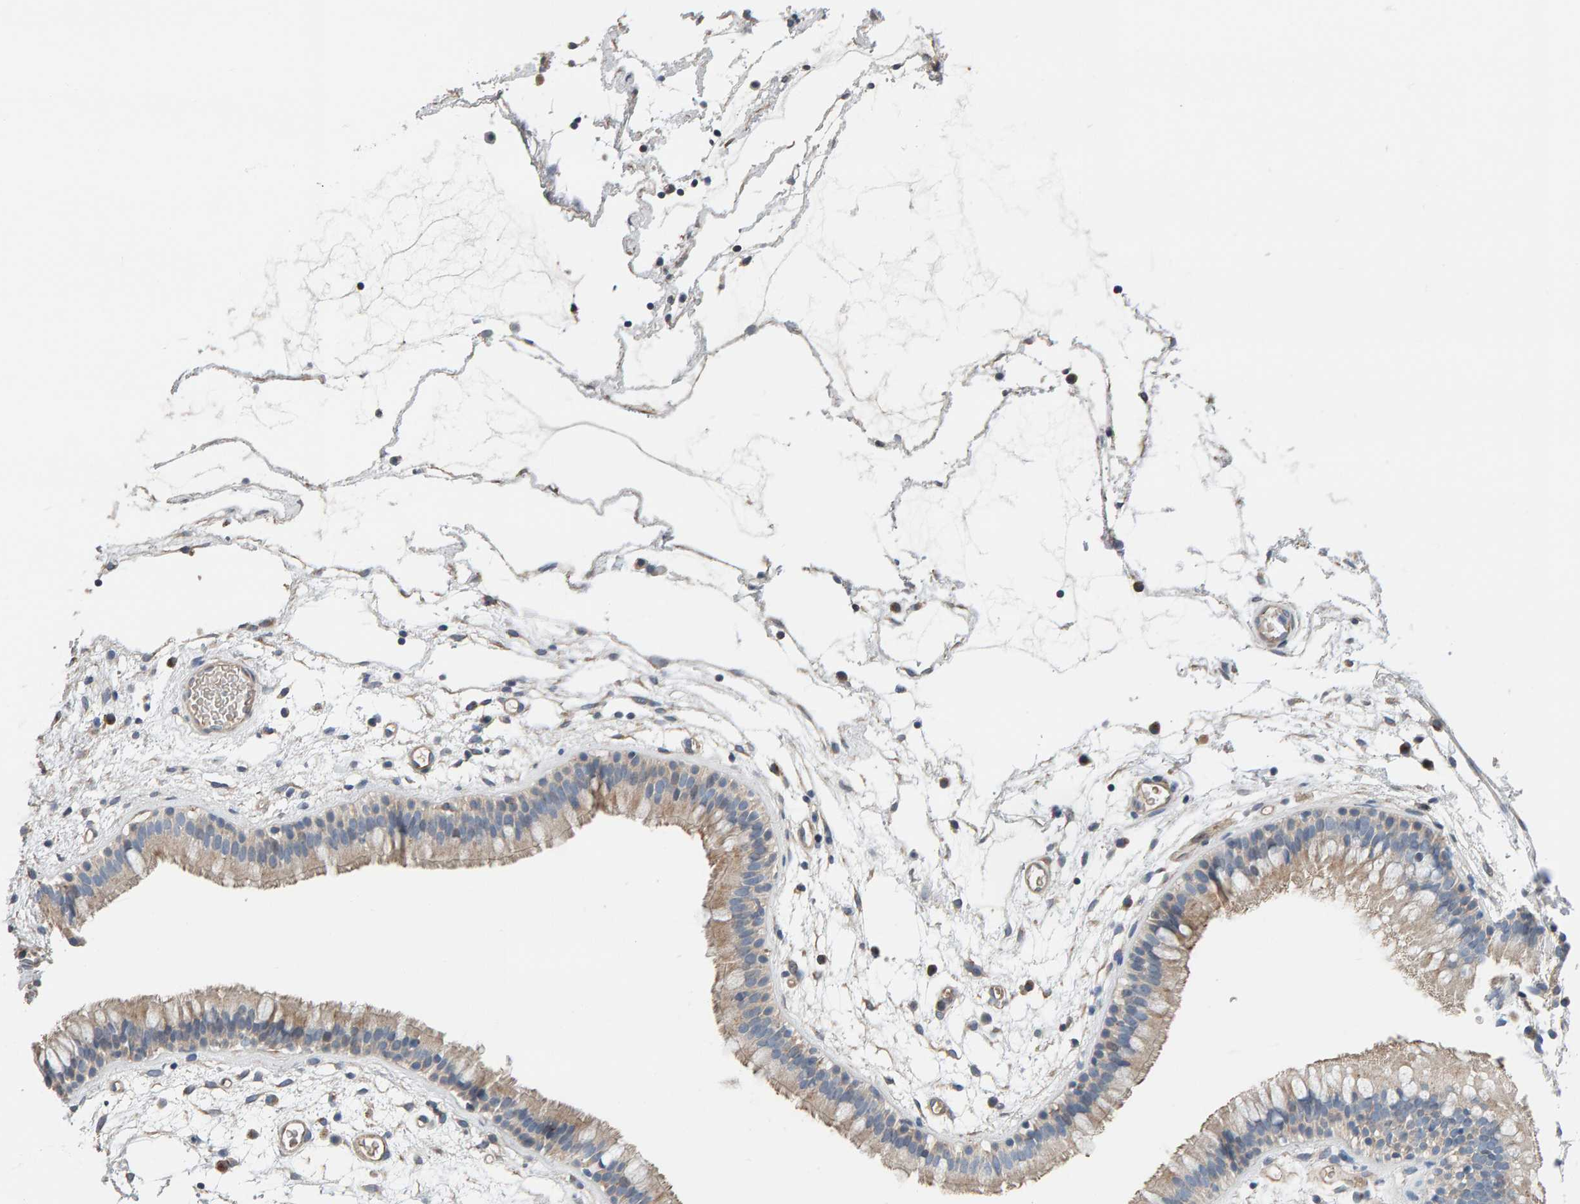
{"staining": {"intensity": "weak", "quantity": "25%-75%", "location": "cytoplasmic/membranous"}, "tissue": "nasopharynx", "cell_type": "Respiratory epithelial cells", "image_type": "normal", "snomed": [{"axis": "morphology", "description": "Normal tissue, NOS"}, {"axis": "morphology", "description": "Inflammation, NOS"}, {"axis": "topography", "description": "Nasopharynx"}], "caption": "Immunohistochemistry (IHC) image of normal human nasopharynx stained for a protein (brown), which shows low levels of weak cytoplasmic/membranous positivity in about 25%-75% of respiratory epithelial cells.", "gene": "IPPK", "patient": {"sex": "male", "age": 48}}